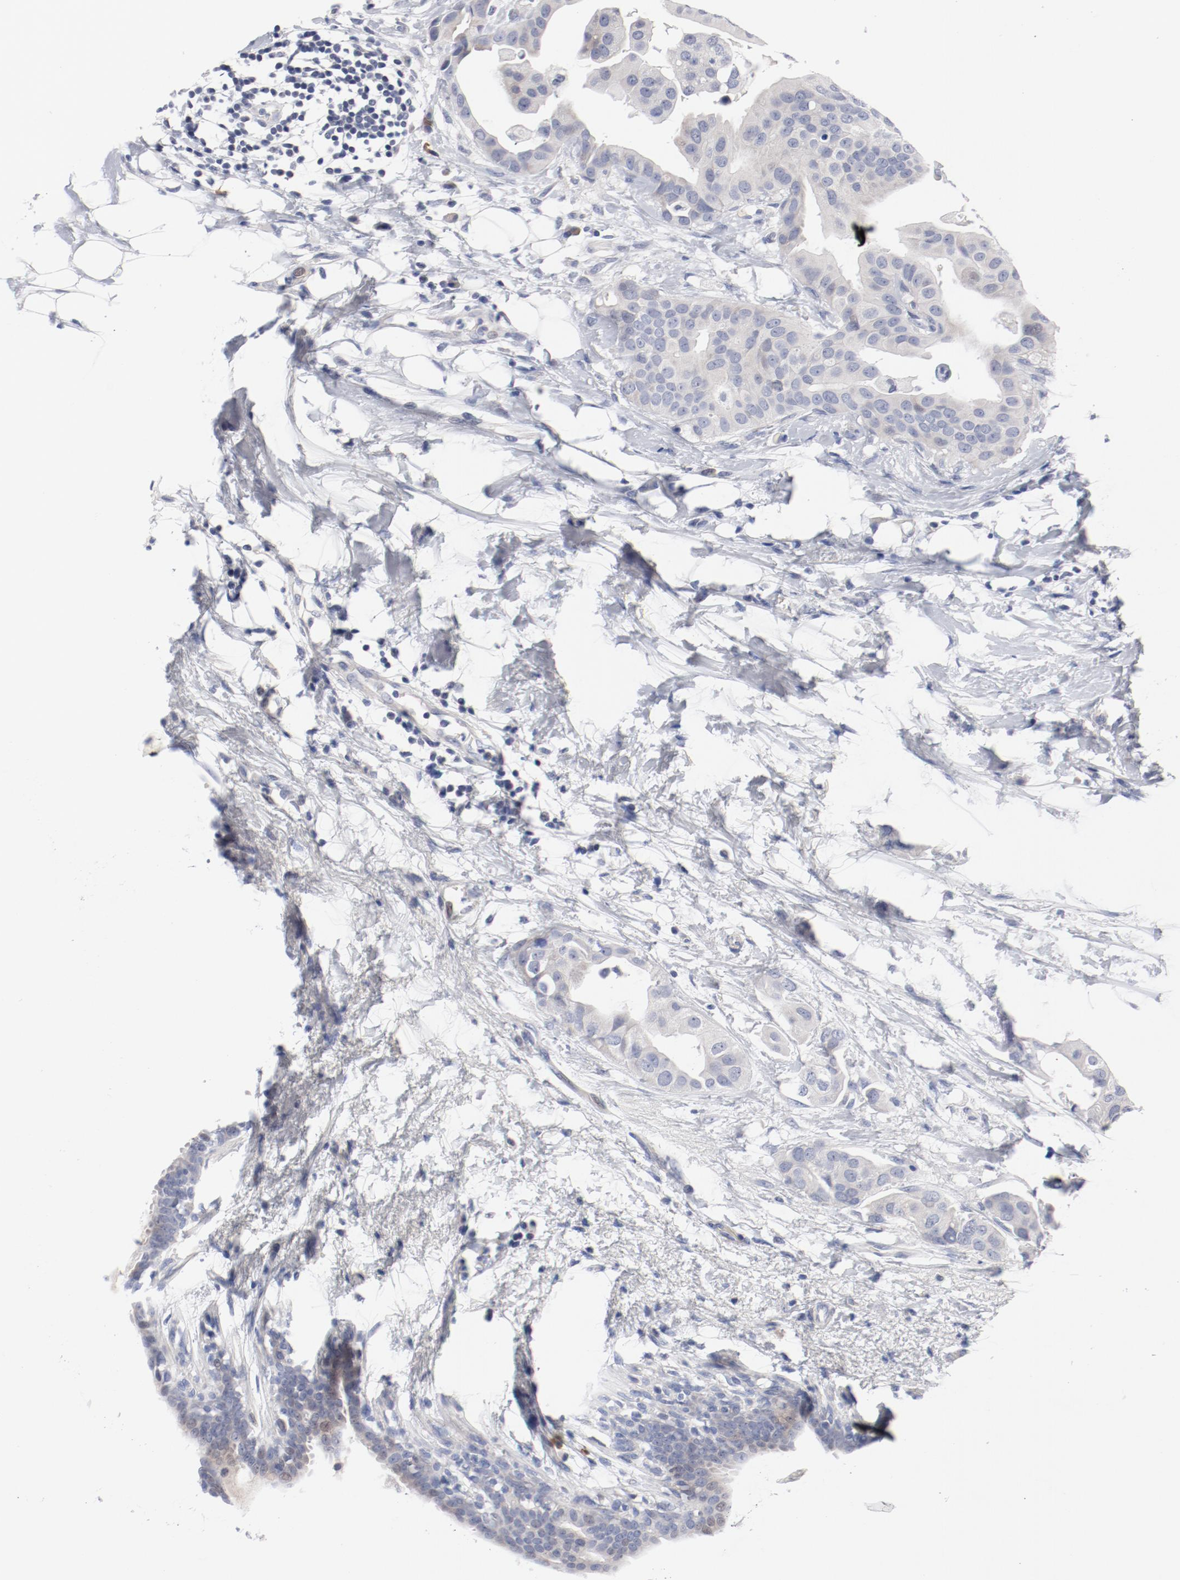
{"staining": {"intensity": "negative", "quantity": "none", "location": "none"}, "tissue": "breast cancer", "cell_type": "Tumor cells", "image_type": "cancer", "snomed": [{"axis": "morphology", "description": "Duct carcinoma"}, {"axis": "topography", "description": "Breast"}], "caption": "This is a image of immunohistochemistry (IHC) staining of breast cancer (infiltrating ductal carcinoma), which shows no expression in tumor cells. (Brightfield microscopy of DAB immunohistochemistry at high magnification).", "gene": "KCNK13", "patient": {"sex": "female", "age": 40}}